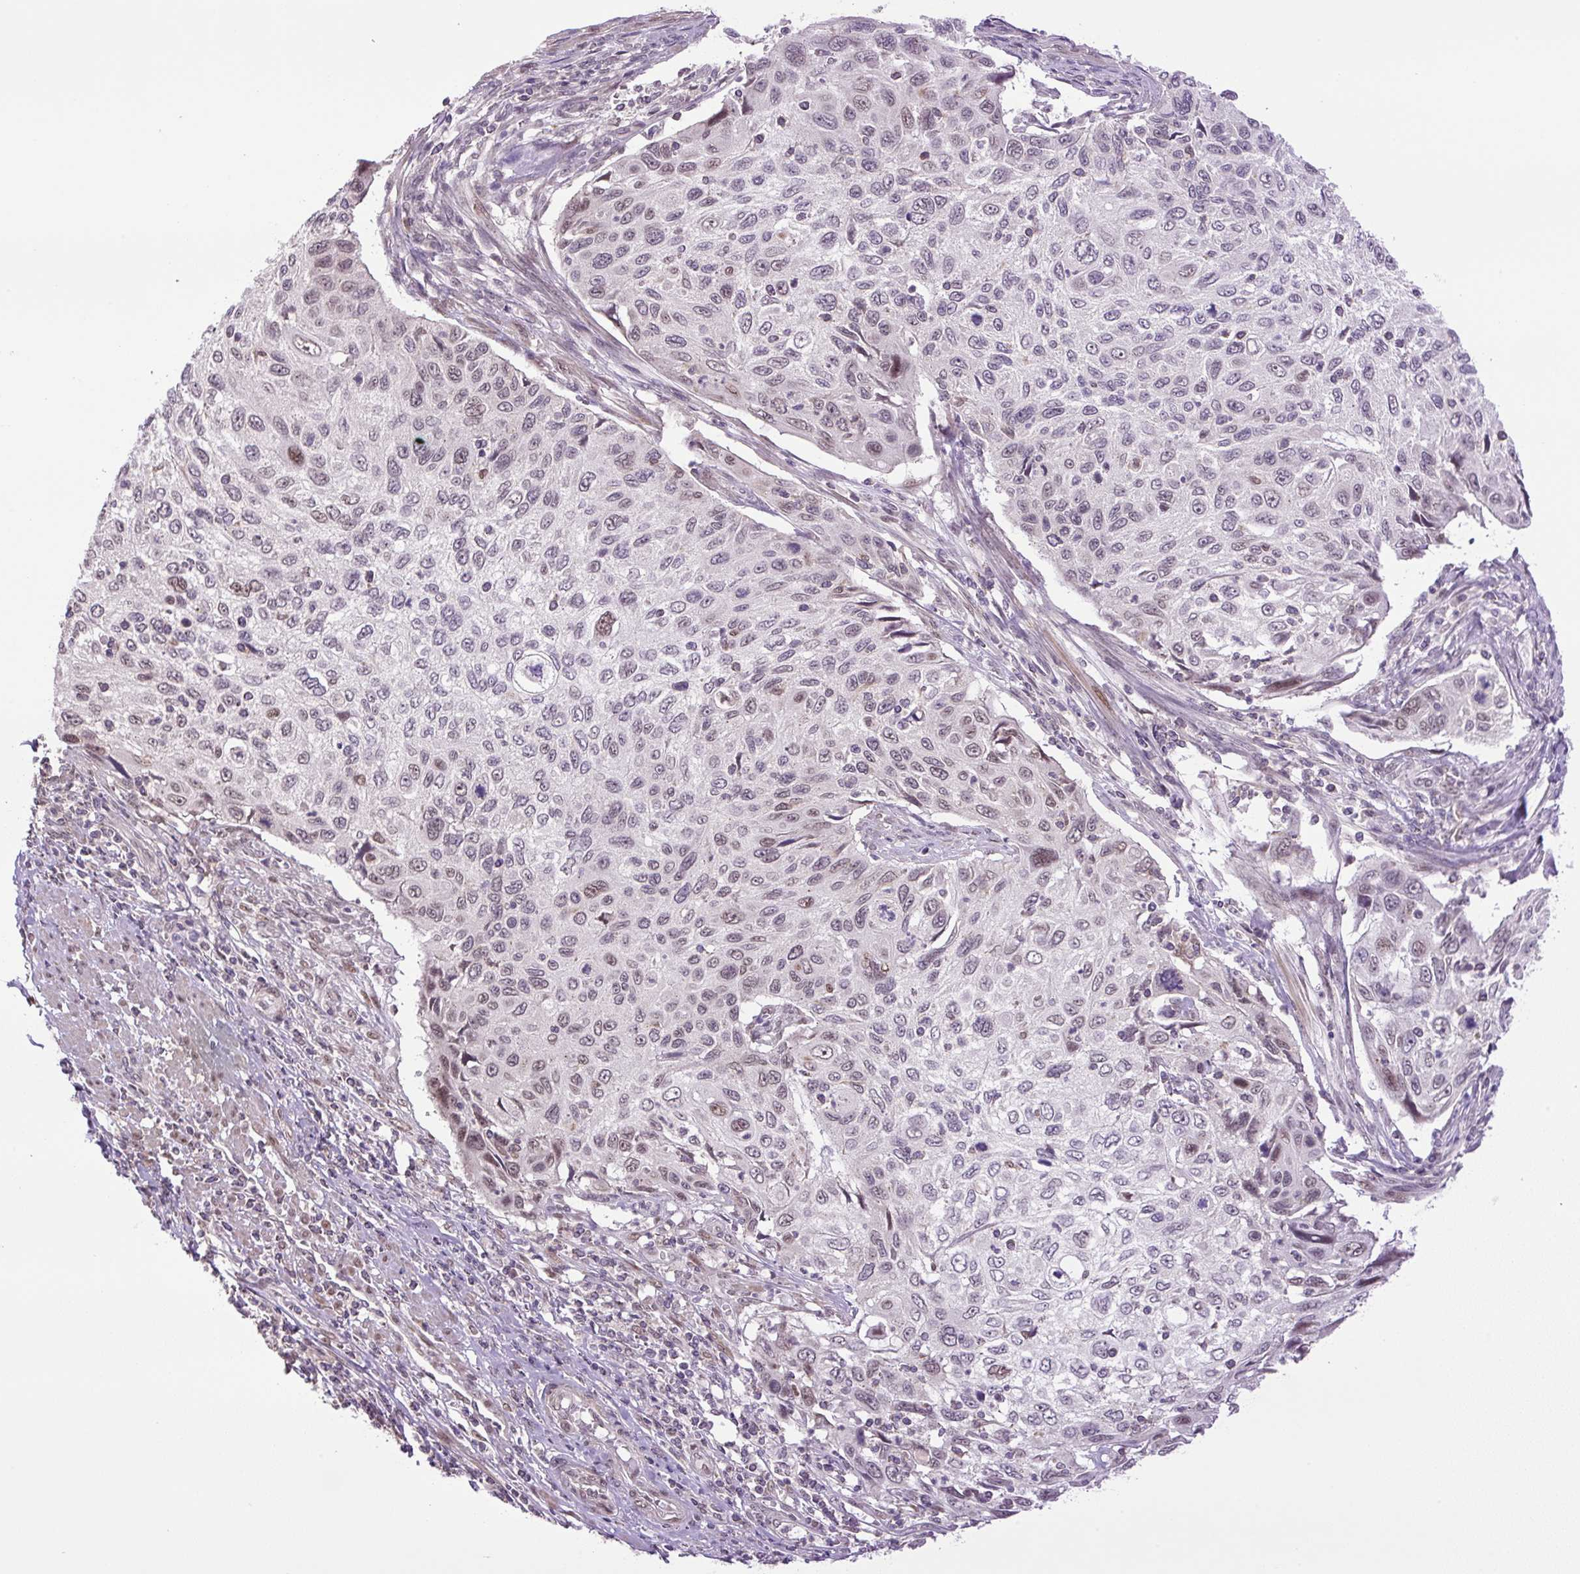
{"staining": {"intensity": "weak", "quantity": "25%-75%", "location": "nuclear"}, "tissue": "cervical cancer", "cell_type": "Tumor cells", "image_type": "cancer", "snomed": [{"axis": "morphology", "description": "Squamous cell carcinoma, NOS"}, {"axis": "topography", "description": "Cervix"}], "caption": "Immunohistochemical staining of human cervical squamous cell carcinoma reveals low levels of weak nuclear protein staining in approximately 25%-75% of tumor cells. The staining was performed using DAB (3,3'-diaminobenzidine), with brown indicating positive protein expression. Nuclei are stained blue with hematoxylin.", "gene": "KPNA1", "patient": {"sex": "female", "age": 70}}